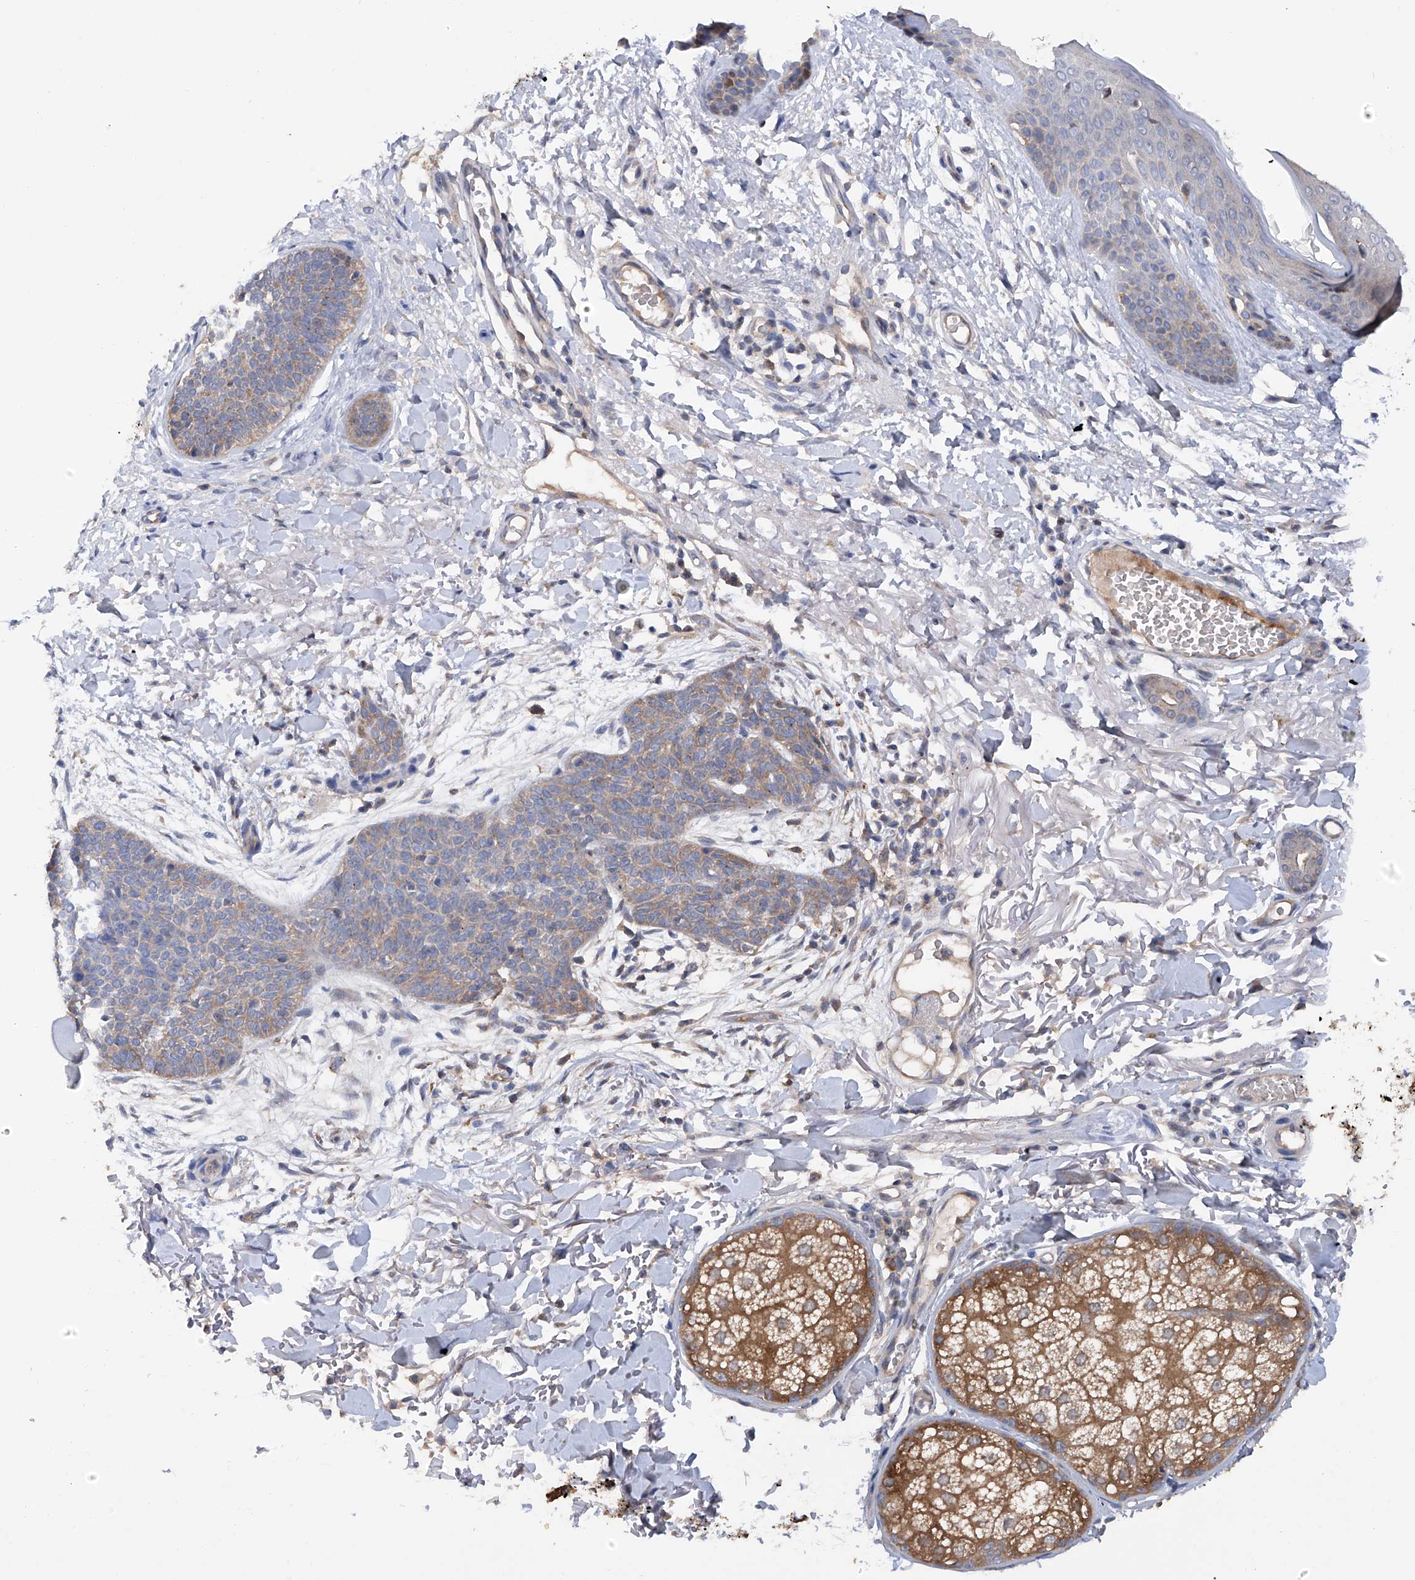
{"staining": {"intensity": "moderate", "quantity": "<25%", "location": "cytoplasmic/membranous"}, "tissue": "skin cancer", "cell_type": "Tumor cells", "image_type": "cancer", "snomed": [{"axis": "morphology", "description": "Basal cell carcinoma"}, {"axis": "topography", "description": "Skin"}], "caption": "Basal cell carcinoma (skin) tissue demonstrates moderate cytoplasmic/membranous expression in approximately <25% of tumor cells", "gene": "NUDT17", "patient": {"sex": "male", "age": 85}}